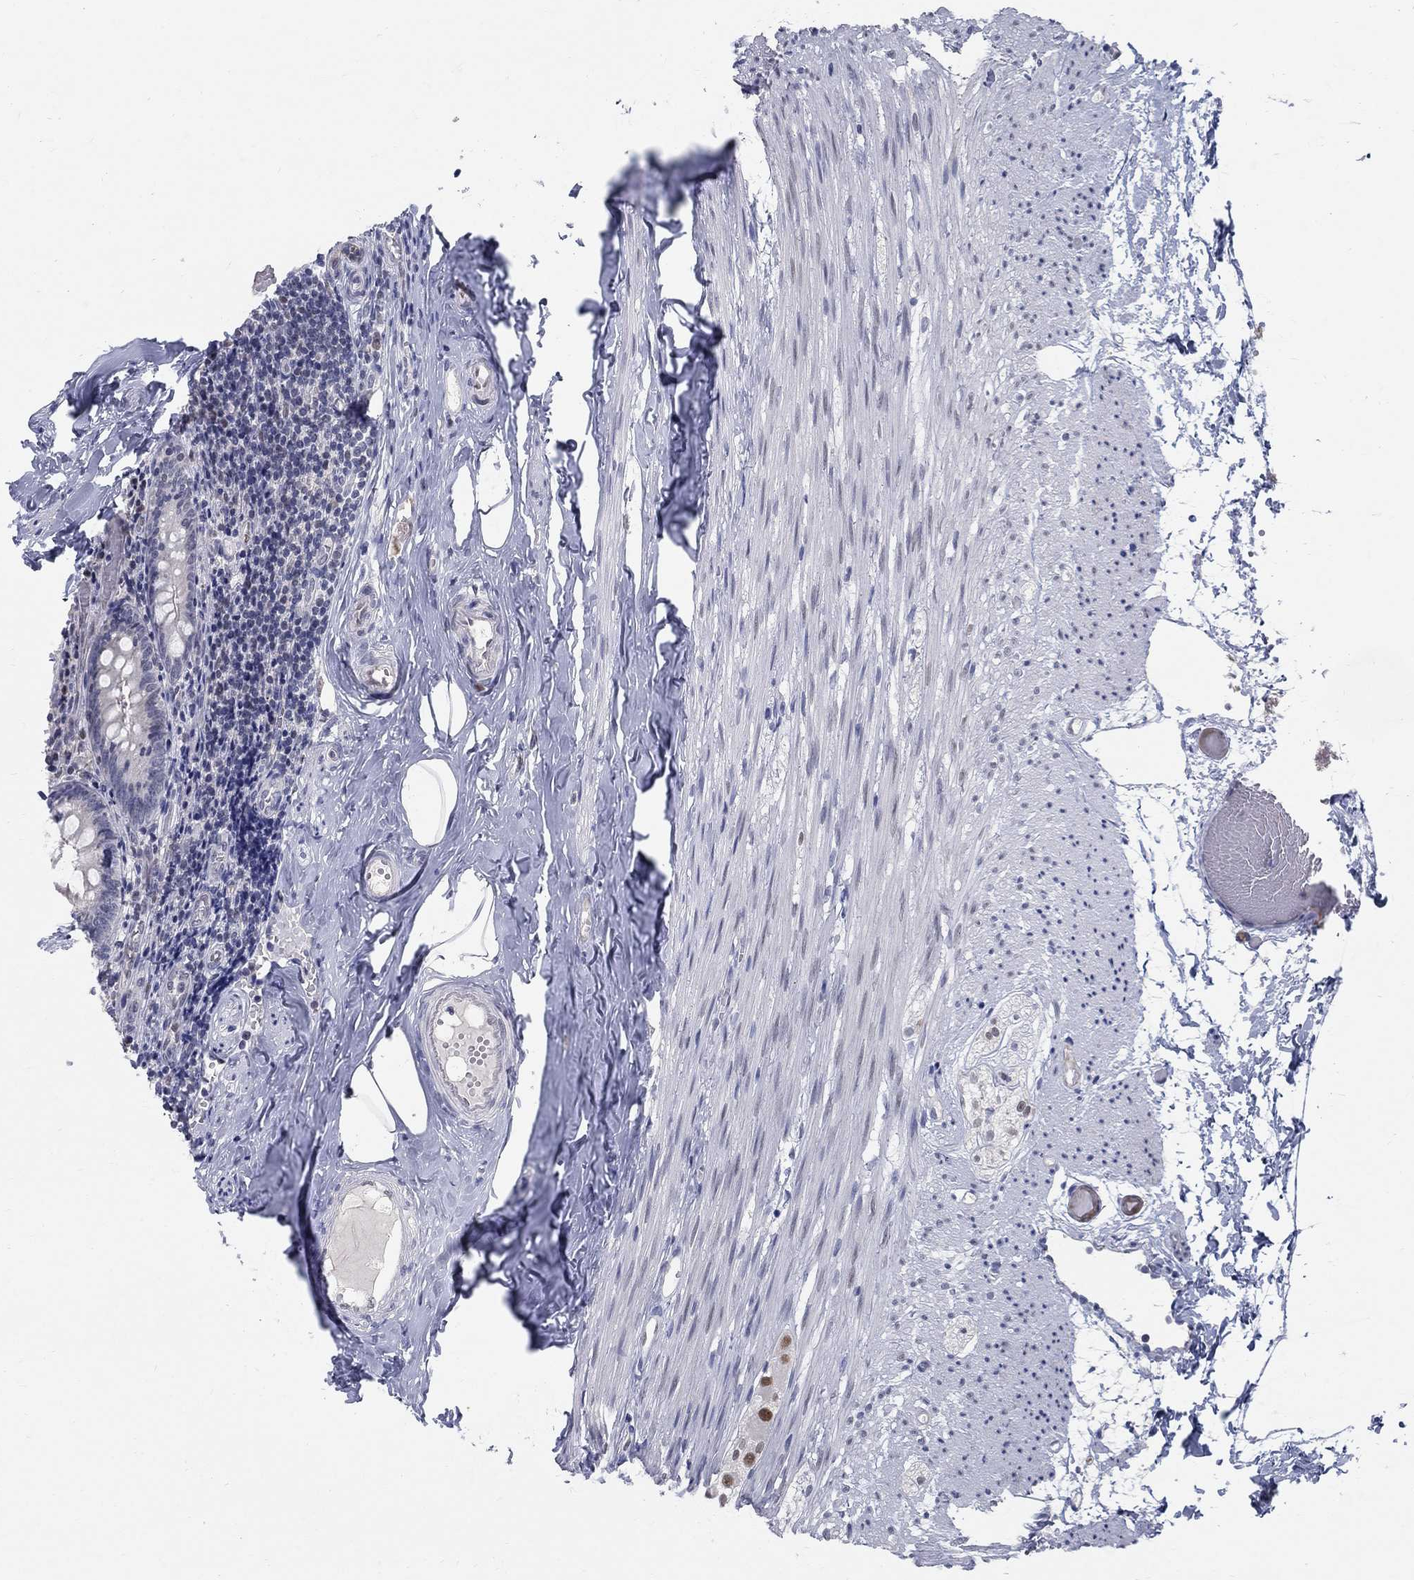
{"staining": {"intensity": "negative", "quantity": "none", "location": "none"}, "tissue": "appendix", "cell_type": "Glandular cells", "image_type": "normal", "snomed": [{"axis": "morphology", "description": "Normal tissue, NOS"}, {"axis": "topography", "description": "Appendix"}], "caption": "High power microscopy micrograph of an IHC image of normal appendix, revealing no significant staining in glandular cells.", "gene": "GCFC2", "patient": {"sex": "female", "age": 23}}